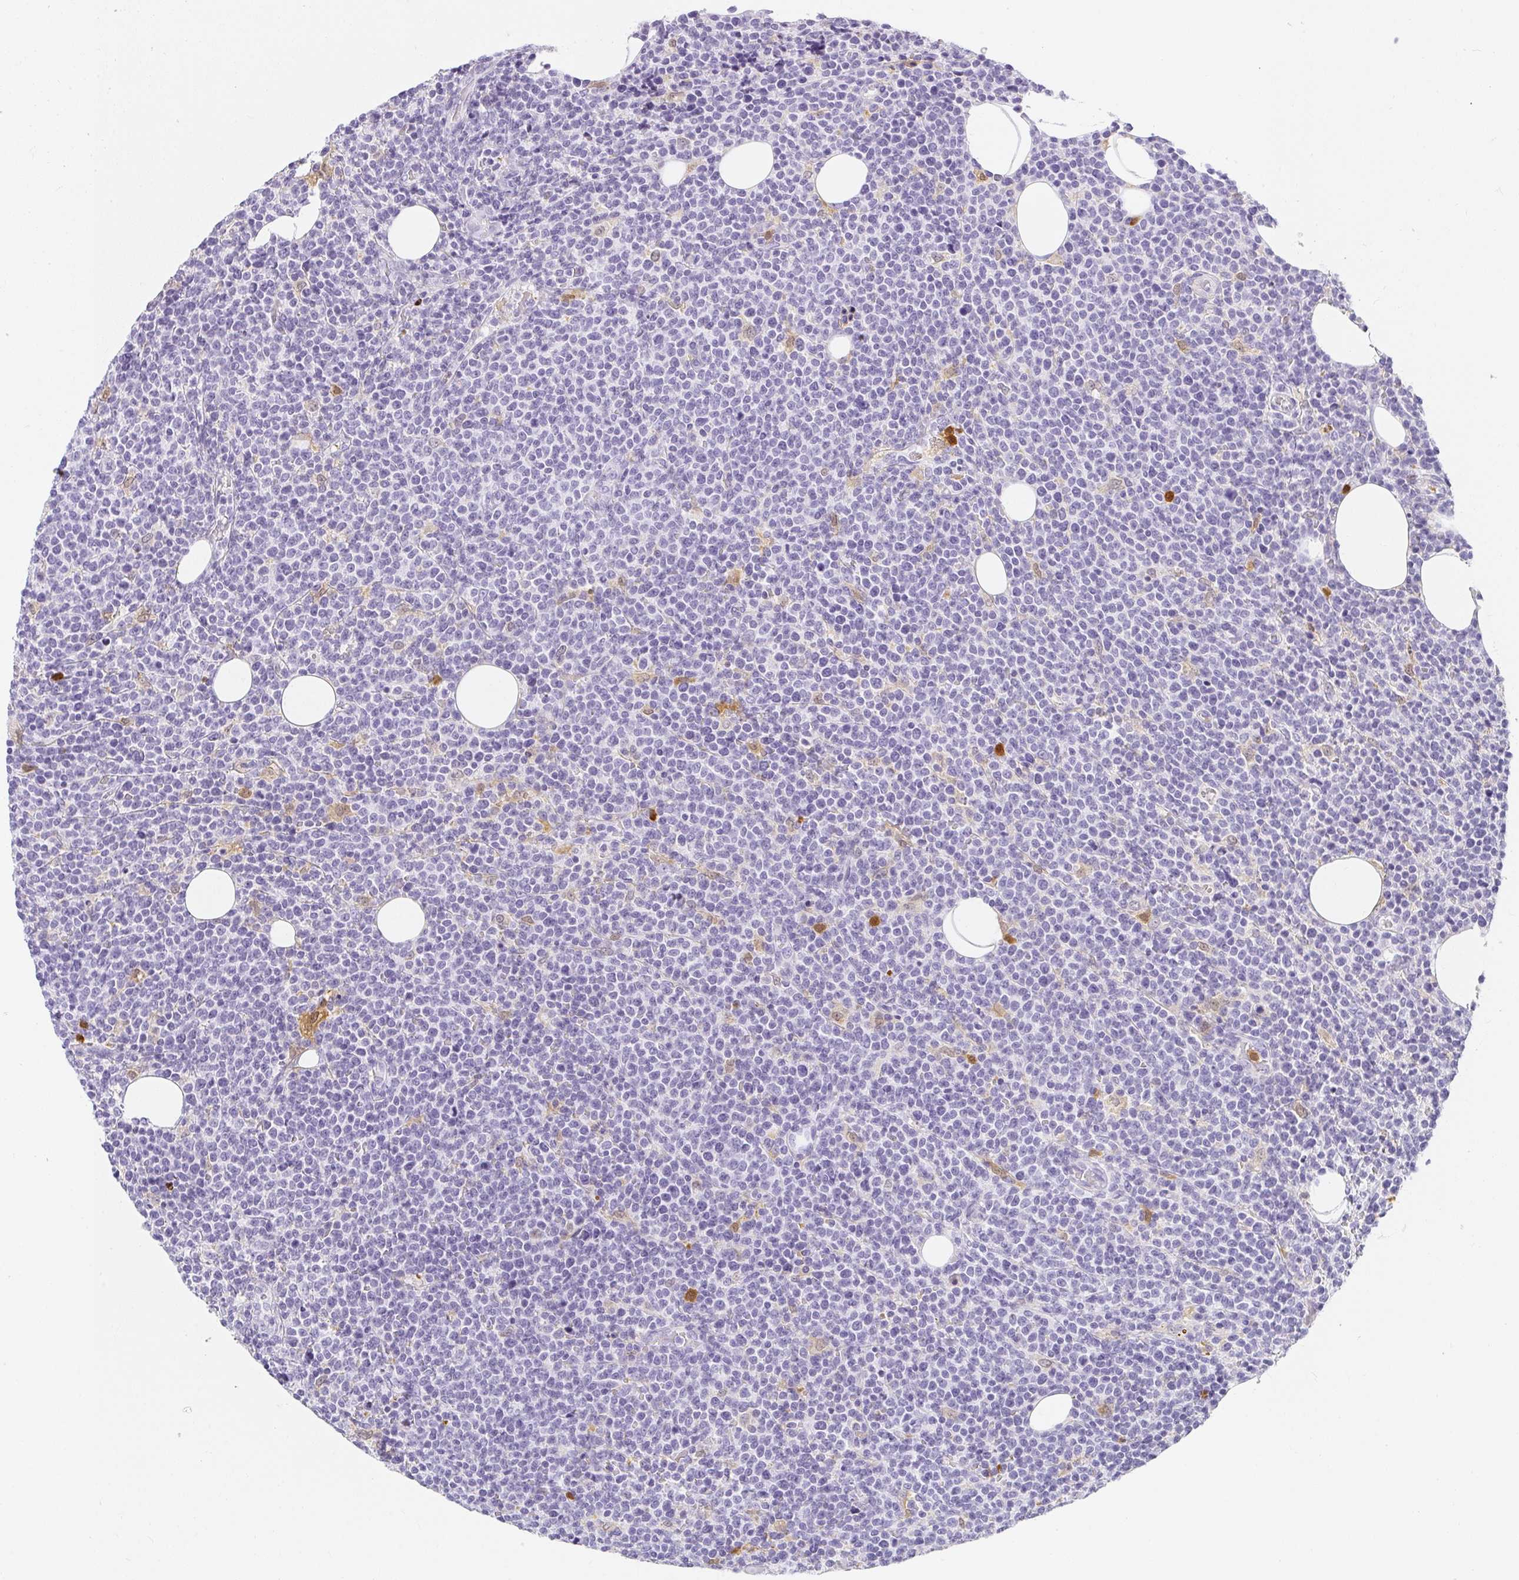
{"staining": {"intensity": "negative", "quantity": "none", "location": "none"}, "tissue": "lymphoma", "cell_type": "Tumor cells", "image_type": "cancer", "snomed": [{"axis": "morphology", "description": "Malignant lymphoma, non-Hodgkin's type, High grade"}, {"axis": "topography", "description": "Lymph node"}], "caption": "DAB immunohistochemical staining of lymphoma displays no significant positivity in tumor cells.", "gene": "HK3", "patient": {"sex": "male", "age": 61}}